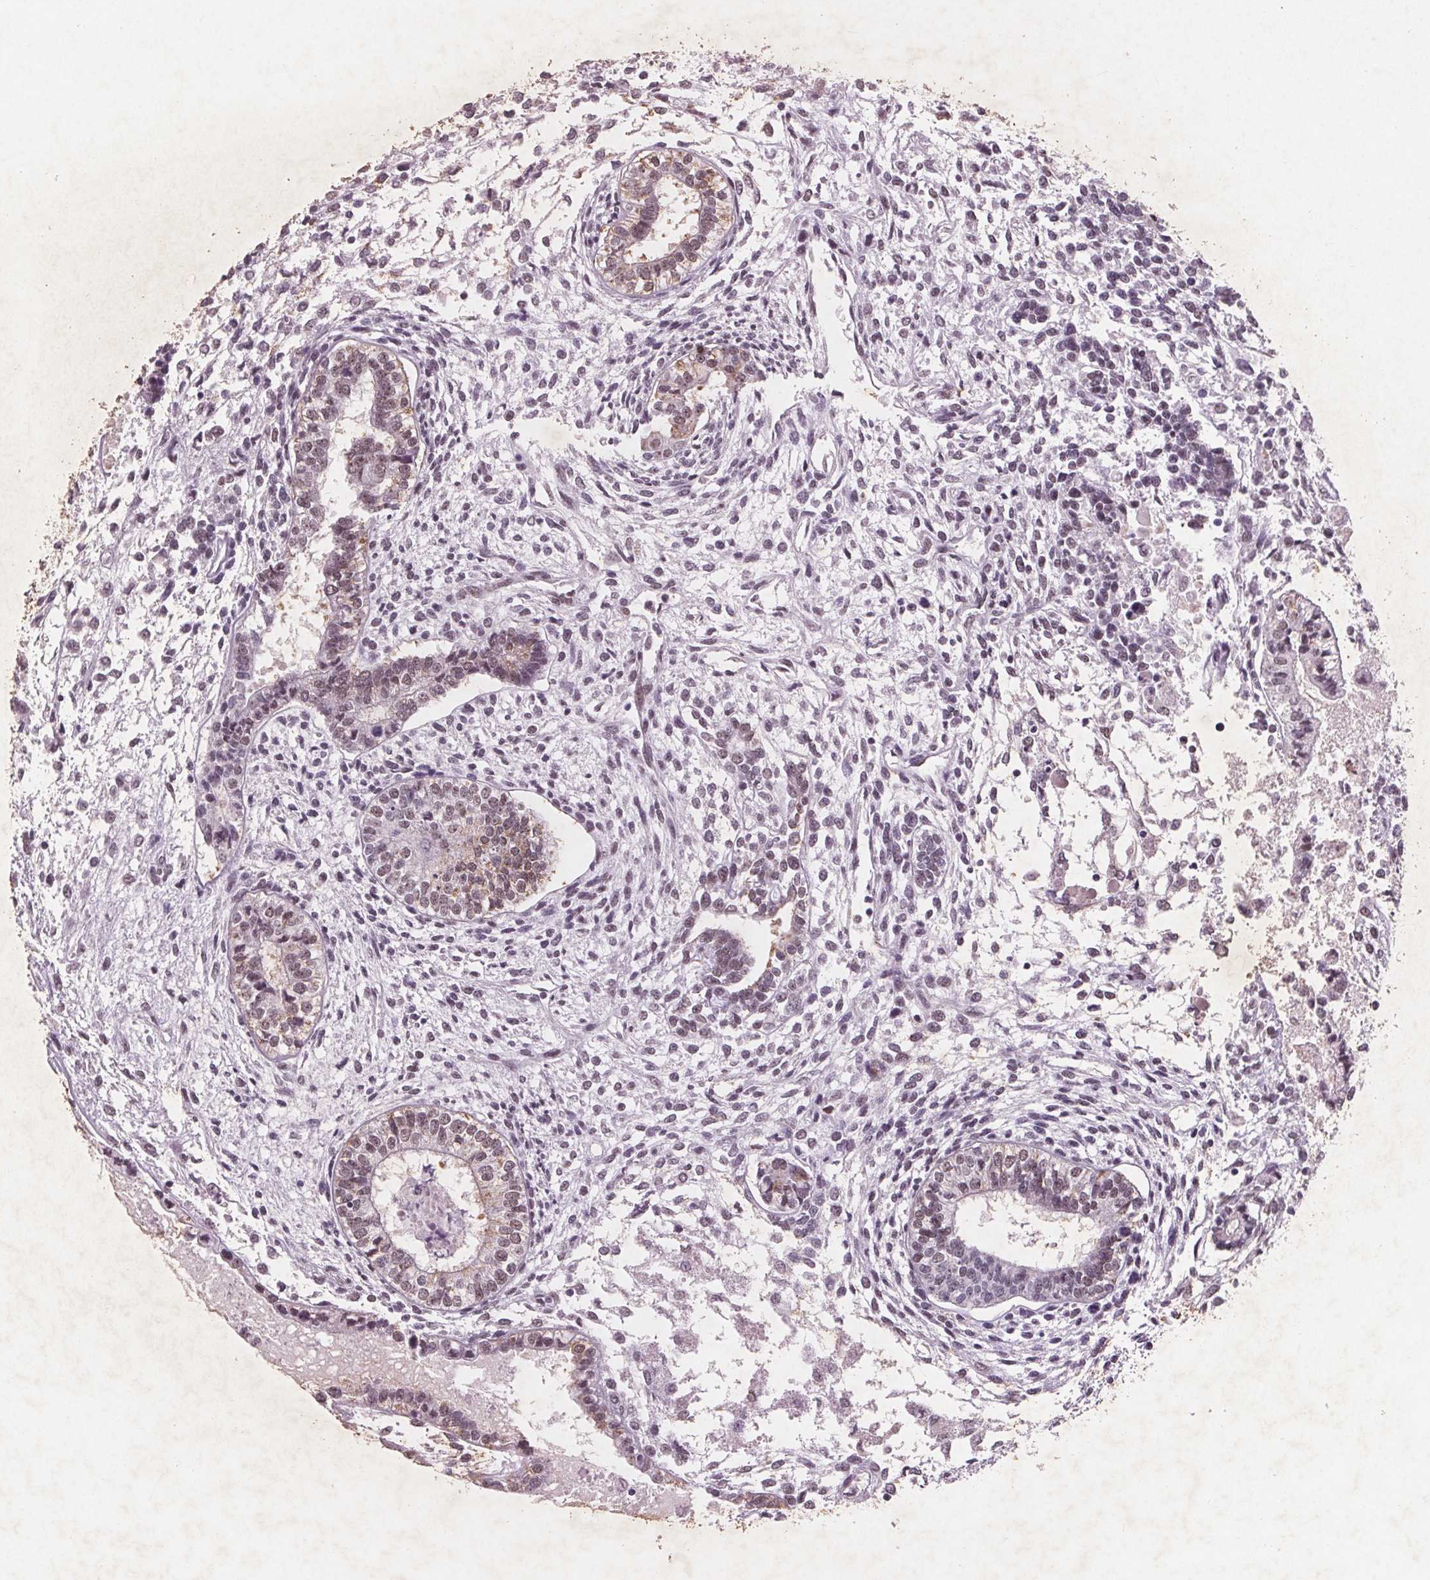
{"staining": {"intensity": "weak", "quantity": ">75%", "location": "nuclear"}, "tissue": "testis cancer", "cell_type": "Tumor cells", "image_type": "cancer", "snomed": [{"axis": "morphology", "description": "Carcinoma, Embryonal, NOS"}, {"axis": "topography", "description": "Testis"}], "caption": "Immunohistochemistry image of embryonal carcinoma (testis) stained for a protein (brown), which exhibits low levels of weak nuclear positivity in approximately >75% of tumor cells.", "gene": "RPS6KA2", "patient": {"sex": "male", "age": 37}}